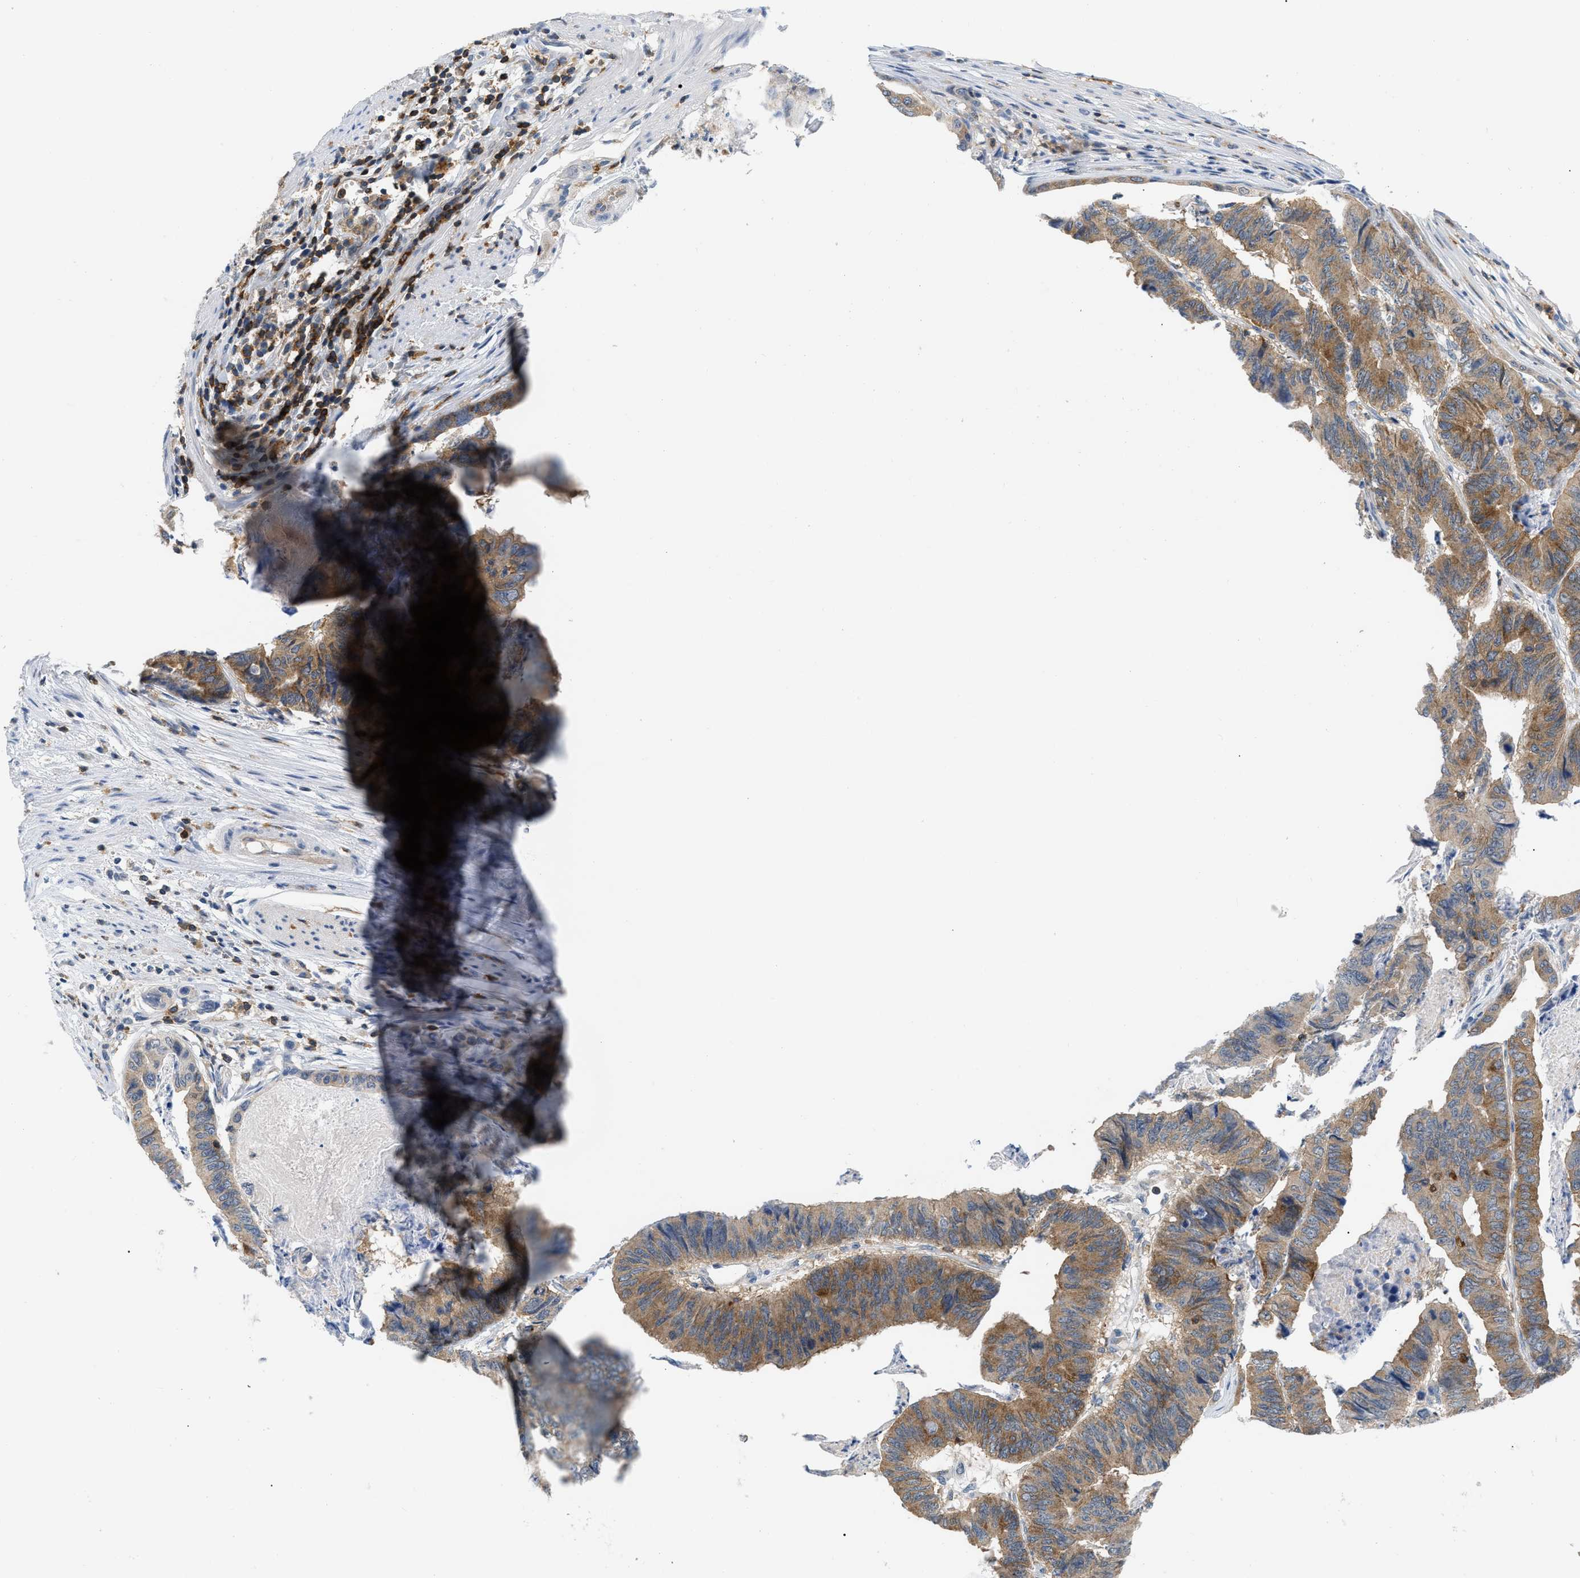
{"staining": {"intensity": "moderate", "quantity": ">75%", "location": "cytoplasmic/membranous"}, "tissue": "stomach cancer", "cell_type": "Tumor cells", "image_type": "cancer", "snomed": [{"axis": "morphology", "description": "Adenocarcinoma, NOS"}, {"axis": "topography", "description": "Stomach, lower"}], "caption": "The histopathology image shows staining of stomach cancer (adenocarcinoma), revealing moderate cytoplasmic/membranous protein positivity (brown color) within tumor cells.", "gene": "INPP5D", "patient": {"sex": "male", "age": 77}}